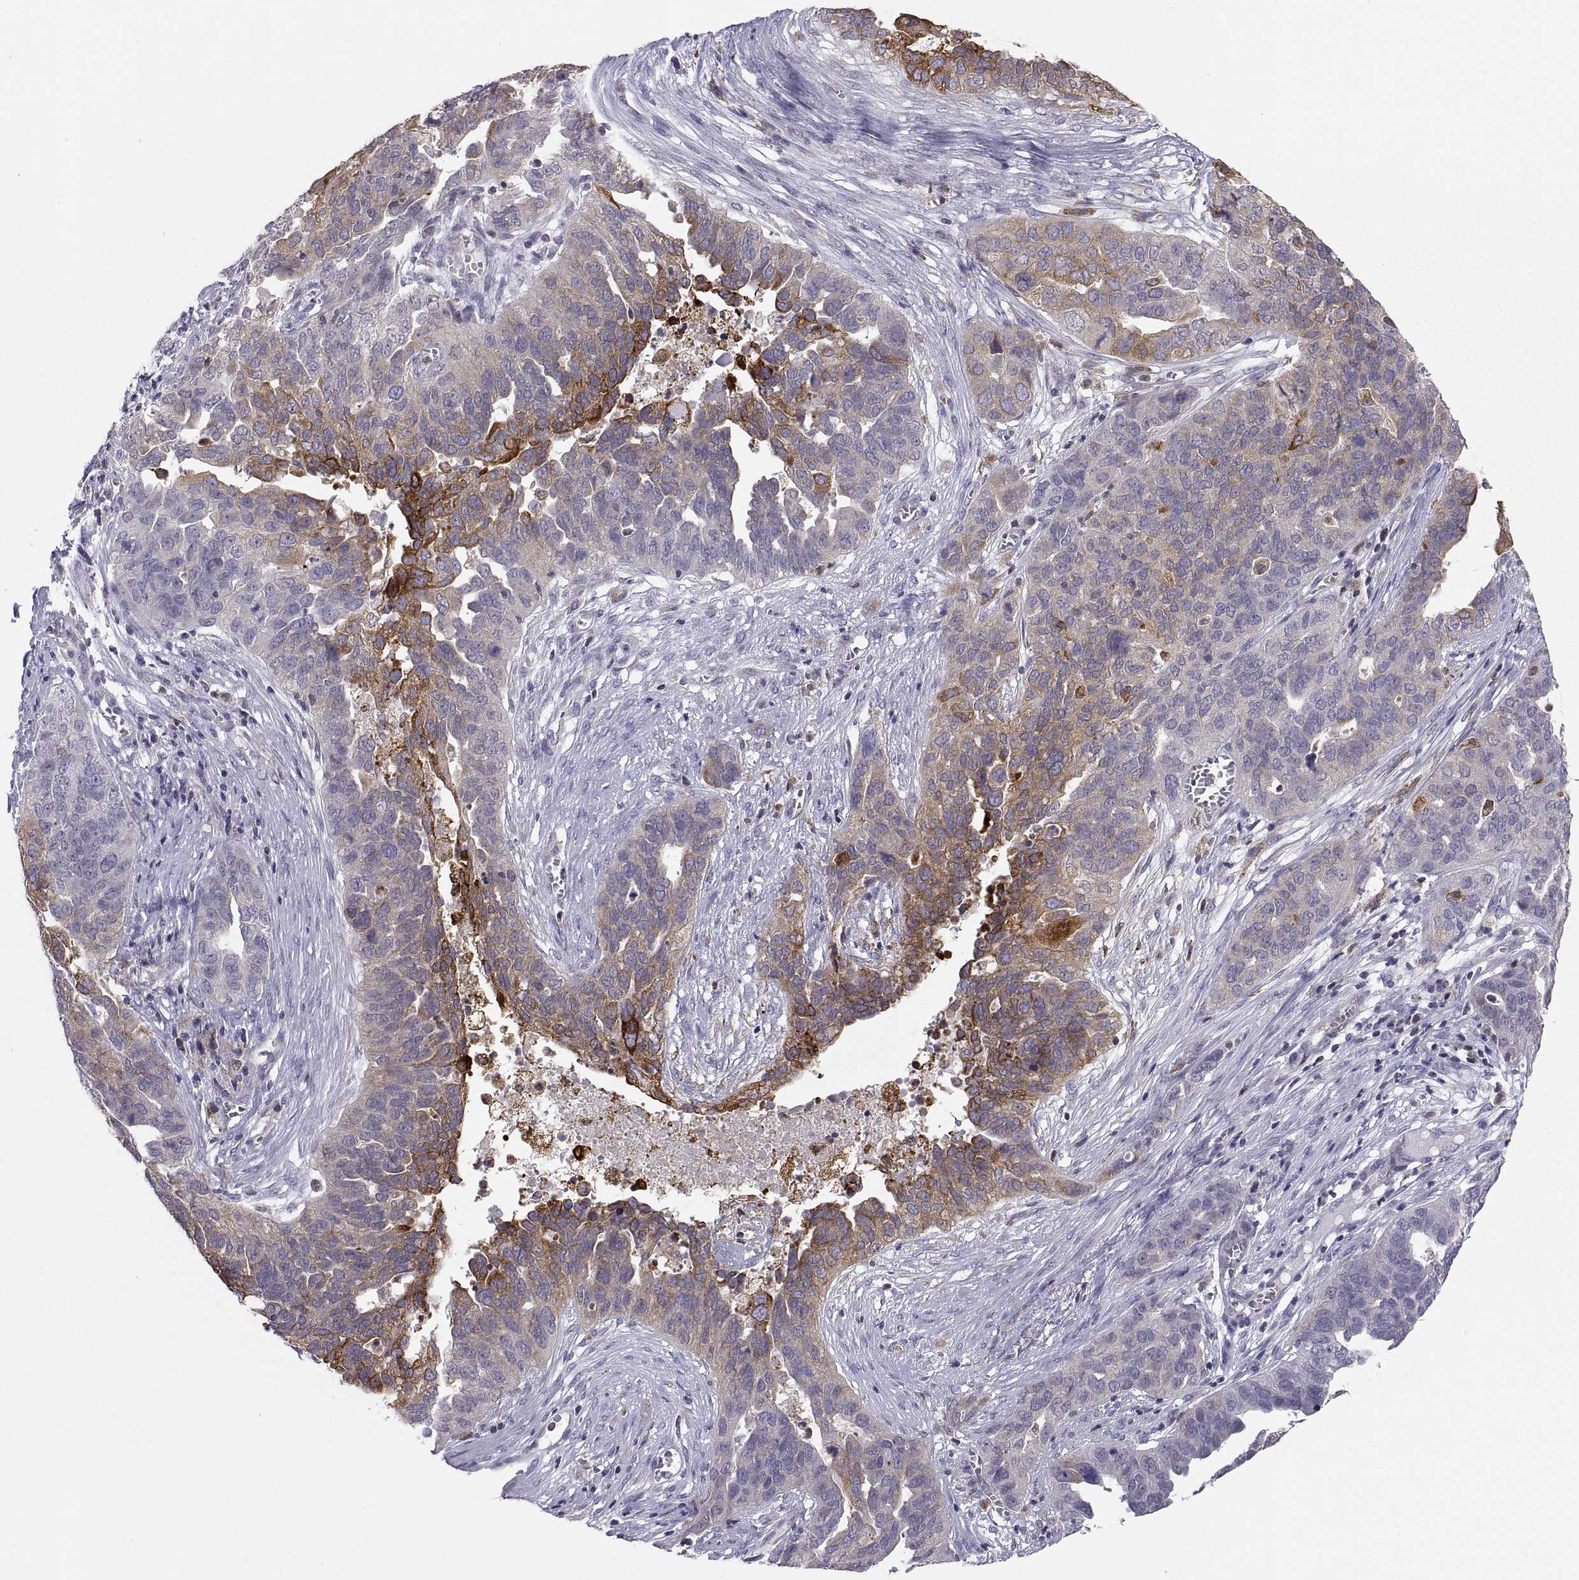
{"staining": {"intensity": "strong", "quantity": "<25%", "location": "cytoplasmic/membranous"}, "tissue": "ovarian cancer", "cell_type": "Tumor cells", "image_type": "cancer", "snomed": [{"axis": "morphology", "description": "Carcinoma, endometroid"}, {"axis": "topography", "description": "Soft tissue"}, {"axis": "topography", "description": "Ovary"}], "caption": "DAB (3,3'-diaminobenzidine) immunohistochemical staining of endometroid carcinoma (ovarian) reveals strong cytoplasmic/membranous protein staining in about <25% of tumor cells.", "gene": "ERO1A", "patient": {"sex": "female", "age": 52}}